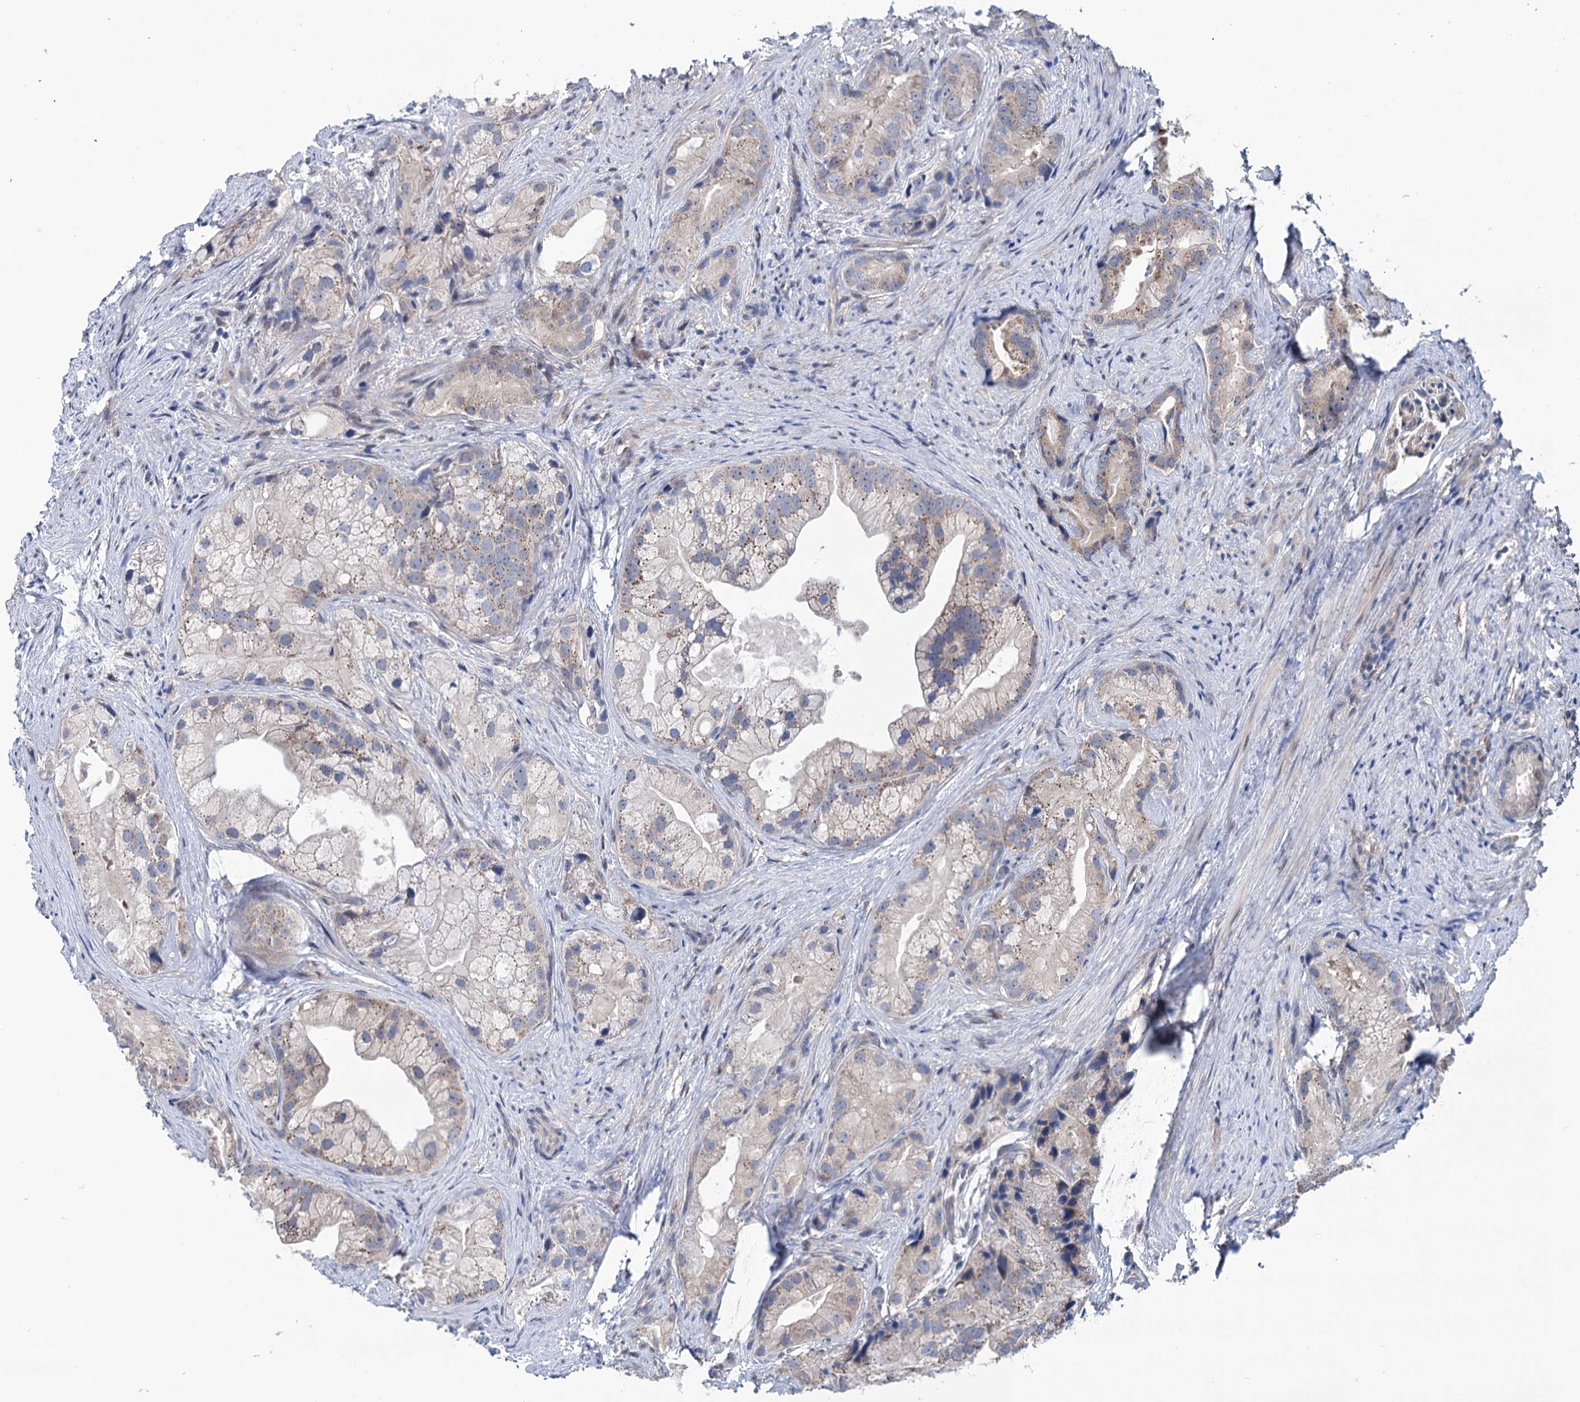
{"staining": {"intensity": "weak", "quantity": "<25%", "location": "cytoplasmic/membranous"}, "tissue": "prostate cancer", "cell_type": "Tumor cells", "image_type": "cancer", "snomed": [{"axis": "morphology", "description": "Adenocarcinoma, Low grade"}, {"axis": "topography", "description": "Prostate"}], "caption": "A photomicrograph of adenocarcinoma (low-grade) (prostate) stained for a protein demonstrates no brown staining in tumor cells.", "gene": "EYA4", "patient": {"sex": "male", "age": 71}}